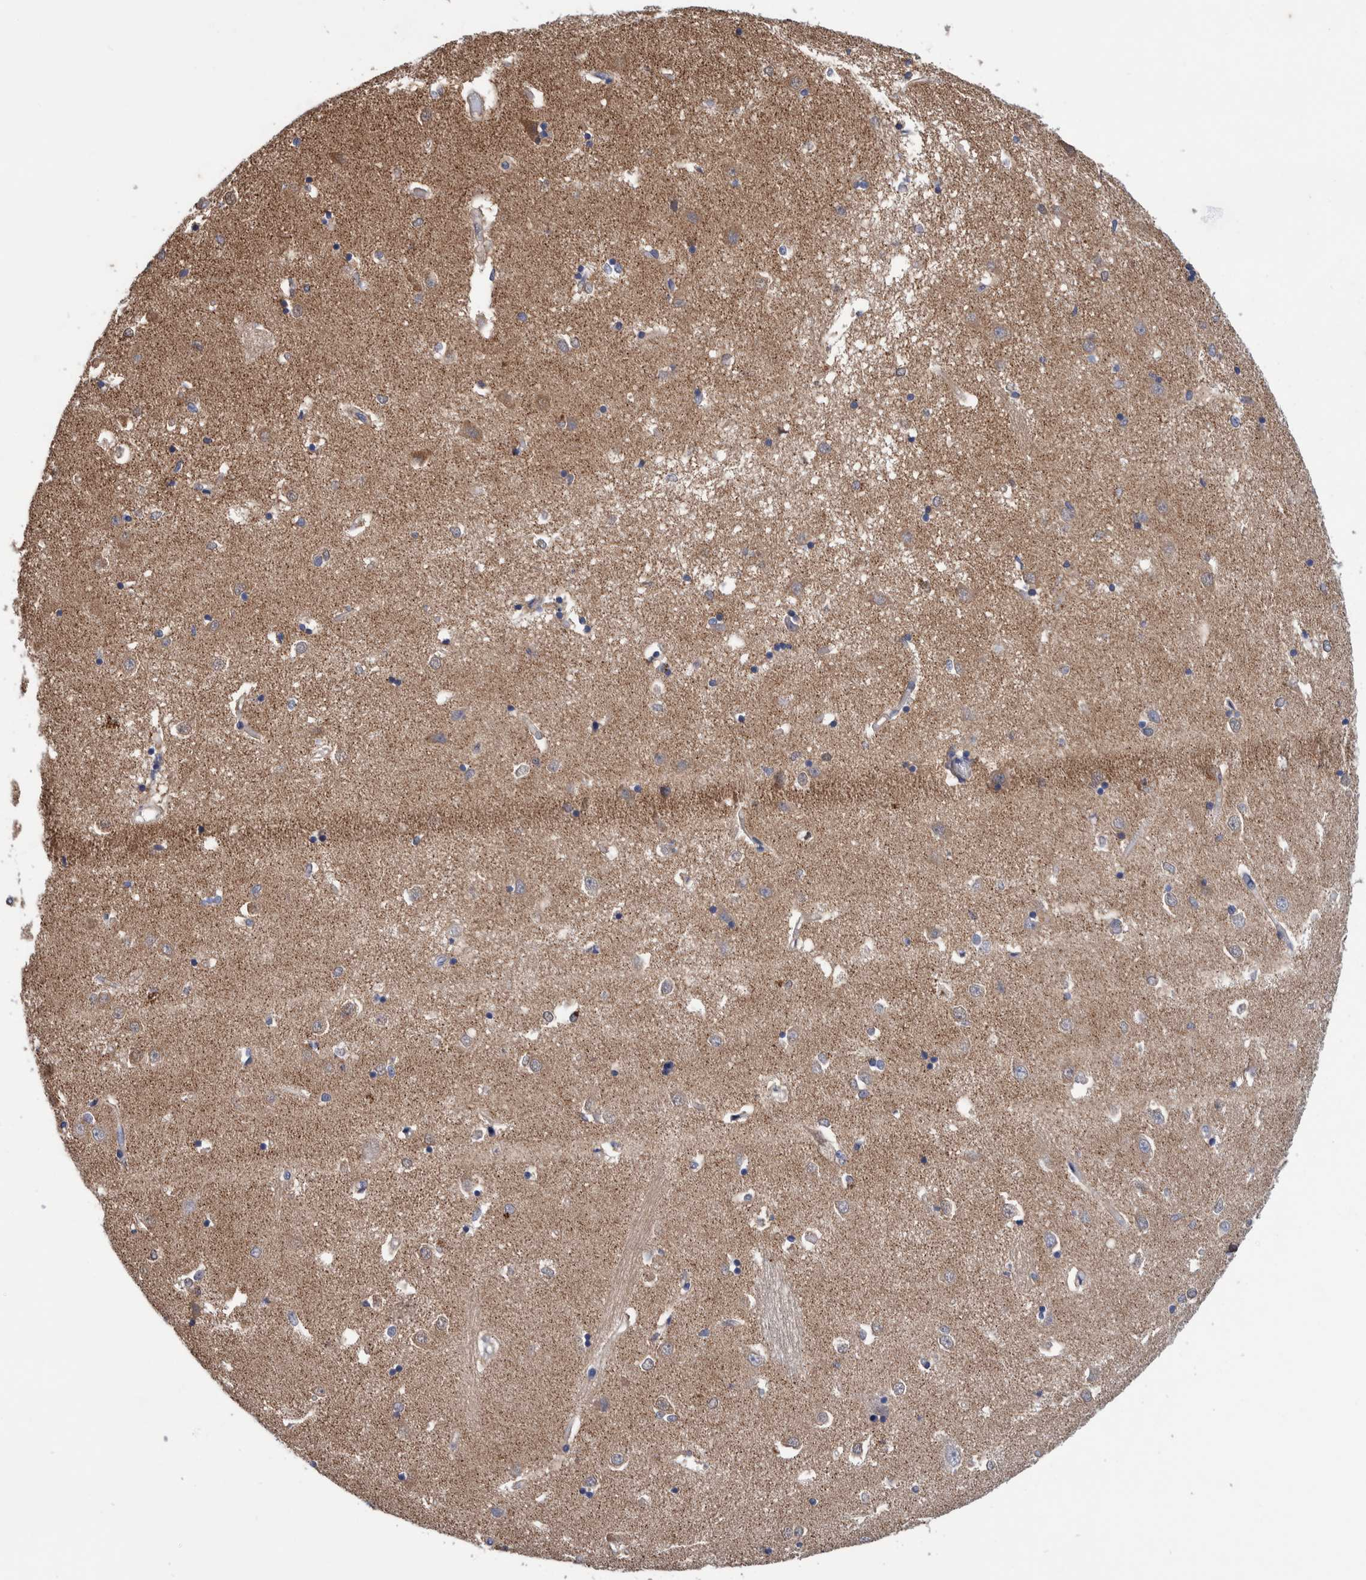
{"staining": {"intensity": "weak", "quantity": "25%-75%", "location": "cytoplasmic/membranous"}, "tissue": "caudate", "cell_type": "Glial cells", "image_type": "normal", "snomed": [{"axis": "morphology", "description": "Normal tissue, NOS"}, {"axis": "topography", "description": "Lateral ventricle wall"}], "caption": "IHC micrograph of benign caudate: human caudate stained using IHC shows low levels of weak protein expression localized specifically in the cytoplasmic/membranous of glial cells, appearing as a cytoplasmic/membranous brown color.", "gene": "PFAS", "patient": {"sex": "male", "age": 45}}